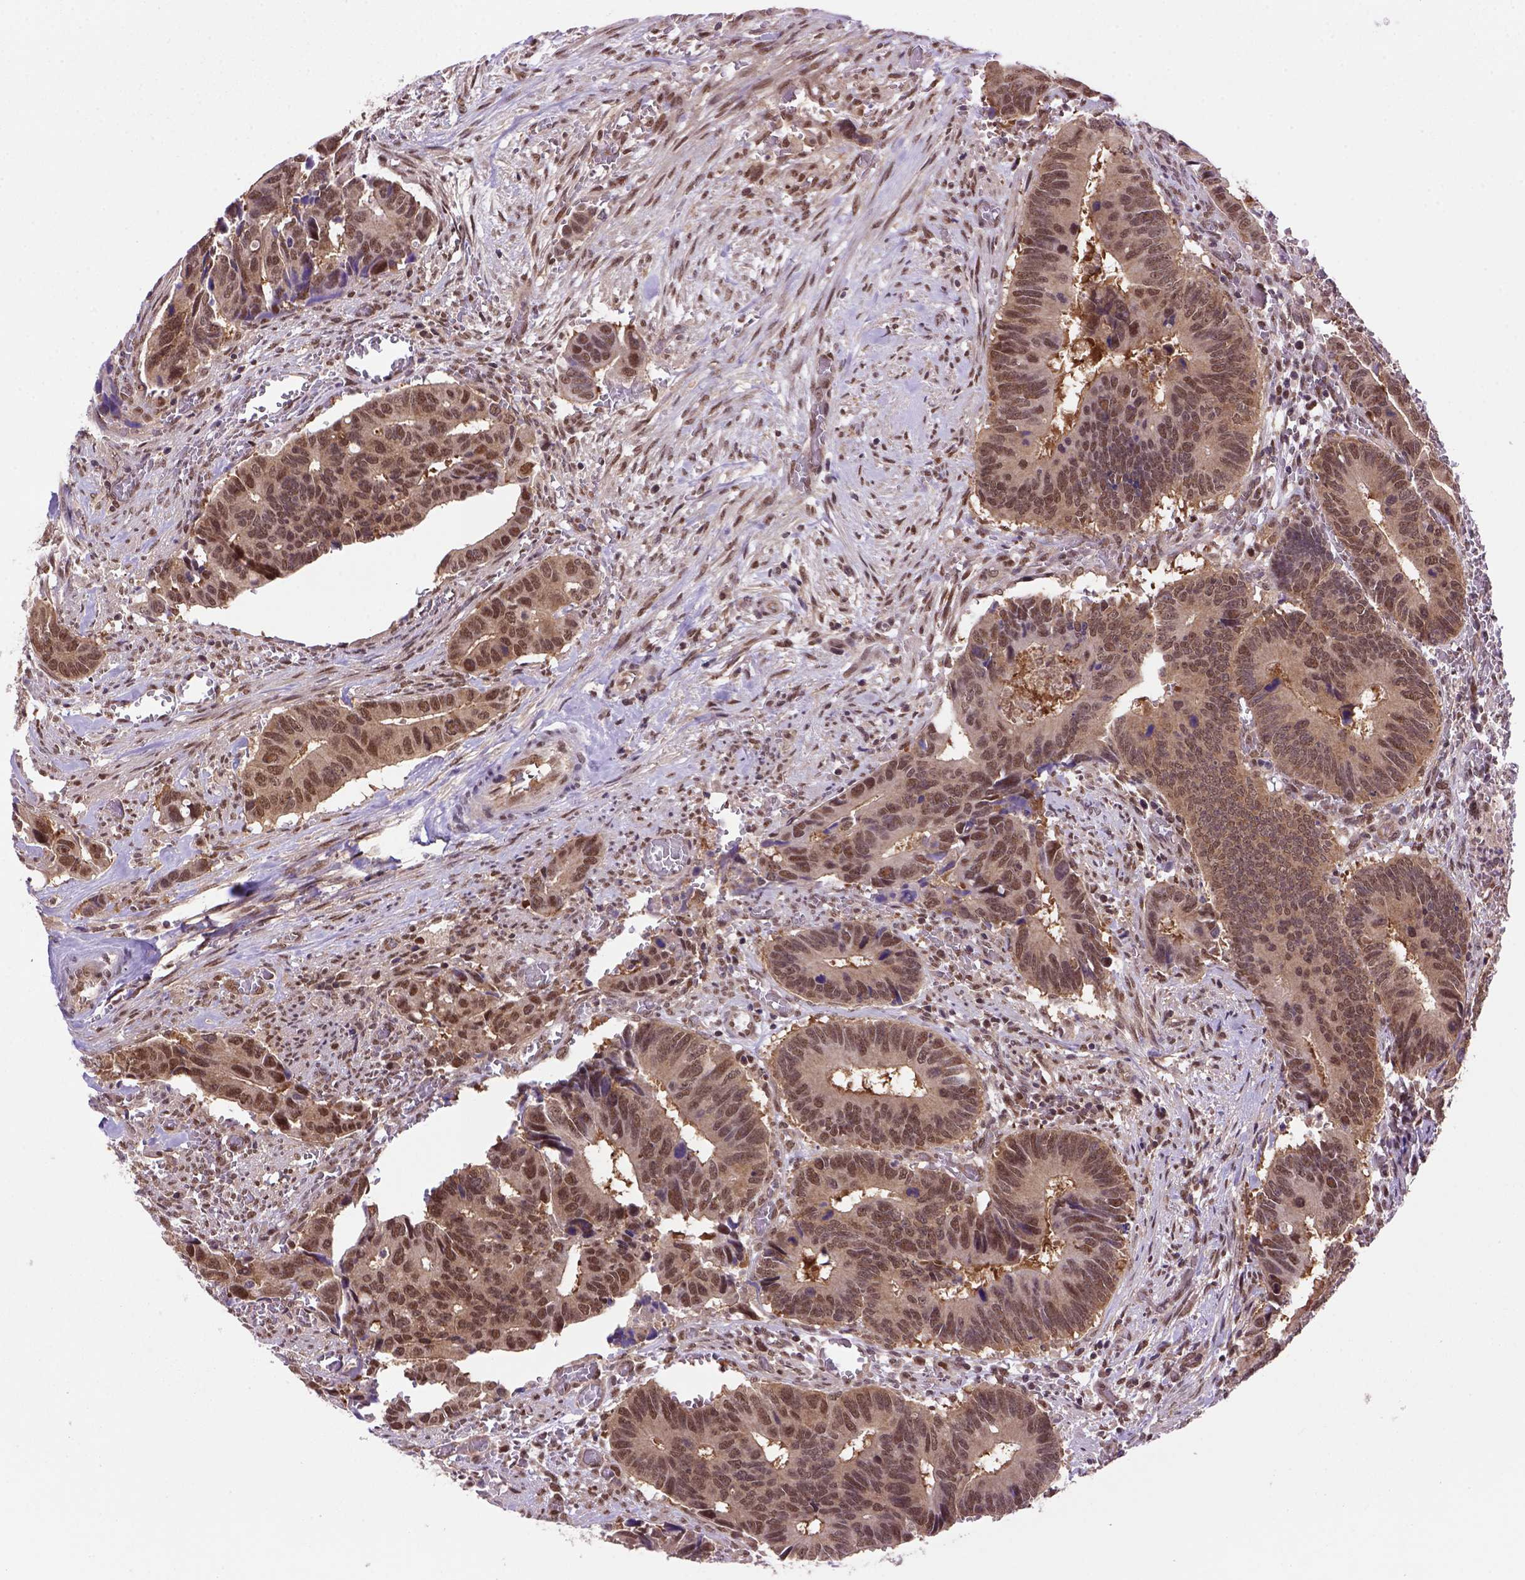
{"staining": {"intensity": "moderate", "quantity": ">75%", "location": "cytoplasmic/membranous,nuclear"}, "tissue": "colorectal cancer", "cell_type": "Tumor cells", "image_type": "cancer", "snomed": [{"axis": "morphology", "description": "Adenocarcinoma, NOS"}, {"axis": "topography", "description": "Colon"}], "caption": "Immunohistochemistry of adenocarcinoma (colorectal) exhibits medium levels of moderate cytoplasmic/membranous and nuclear expression in approximately >75% of tumor cells.", "gene": "PSMC2", "patient": {"sex": "male", "age": 49}}